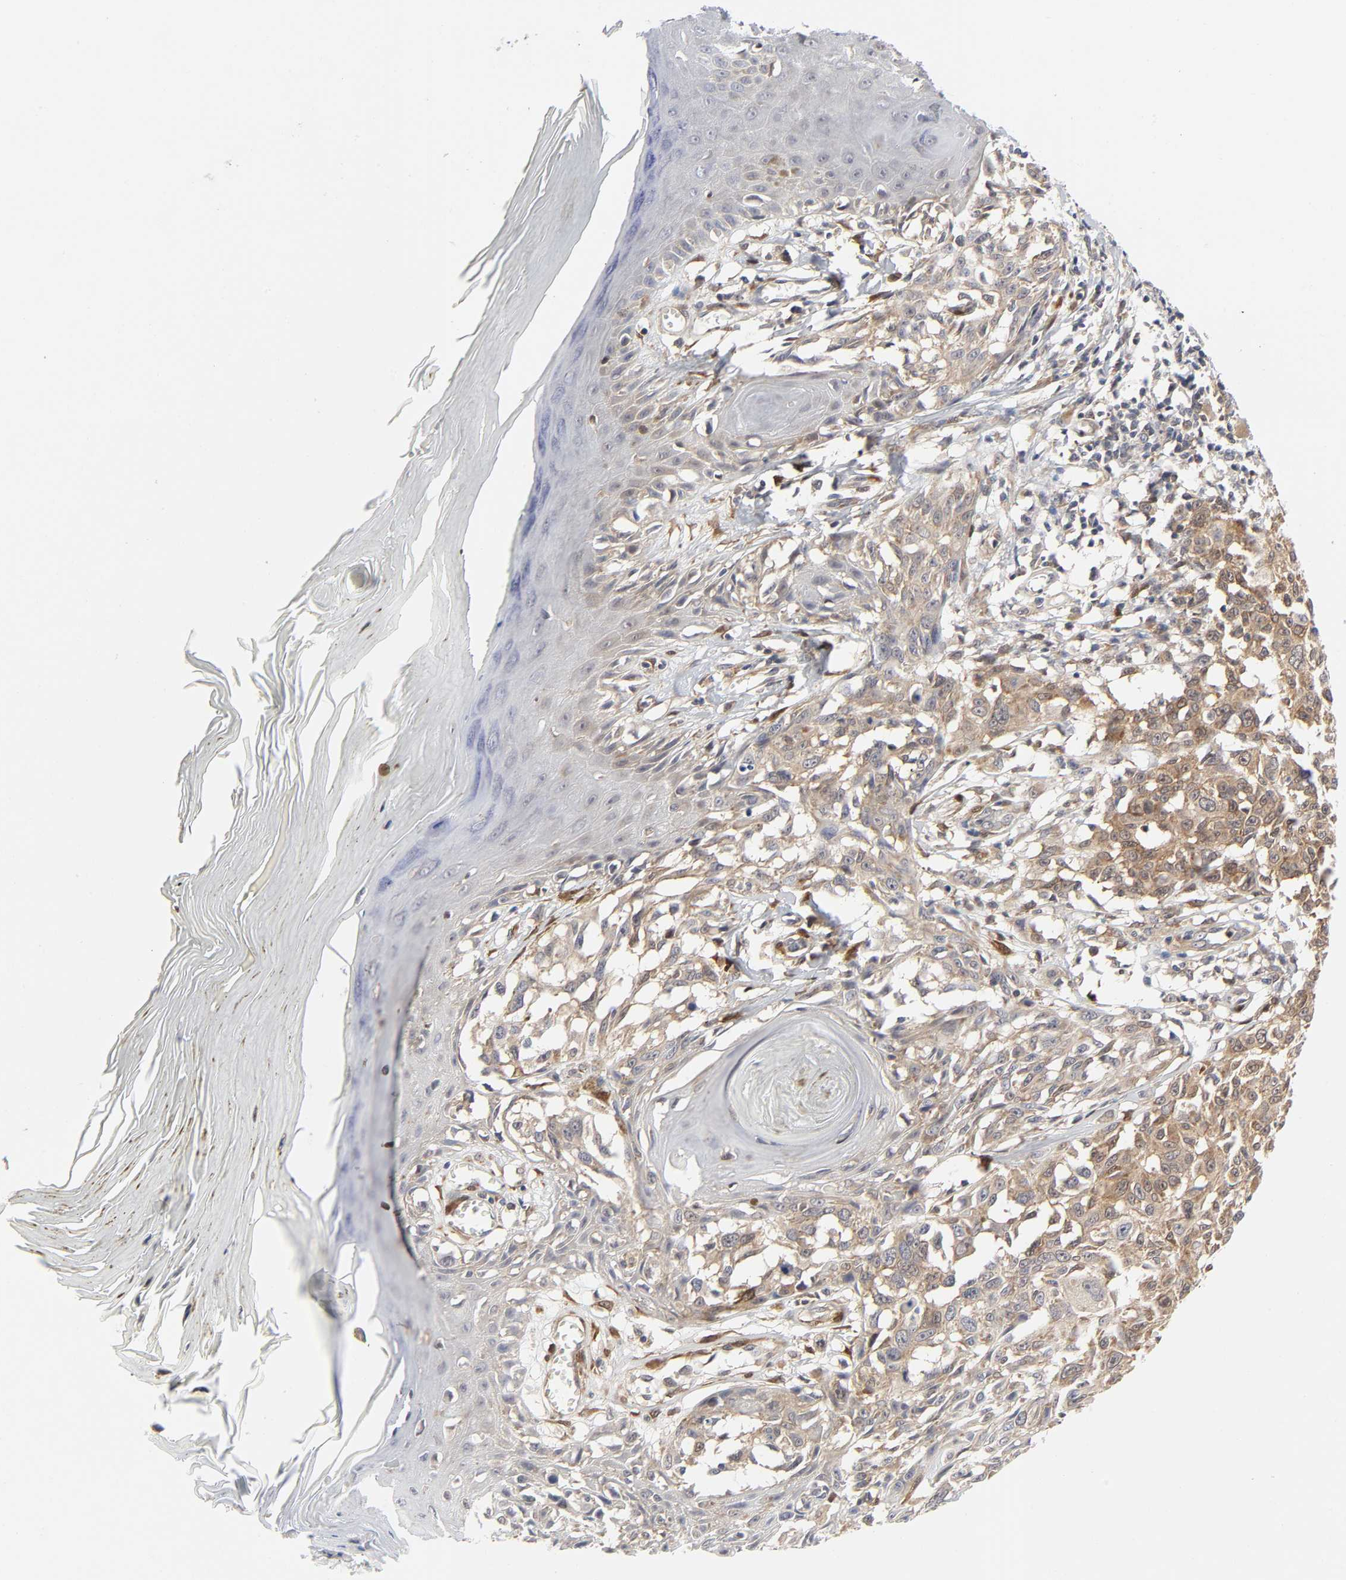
{"staining": {"intensity": "moderate", "quantity": ">75%", "location": "cytoplasmic/membranous"}, "tissue": "melanoma", "cell_type": "Tumor cells", "image_type": "cancer", "snomed": [{"axis": "morphology", "description": "Malignant melanoma, NOS"}, {"axis": "topography", "description": "Skin"}], "caption": "Immunohistochemistry of human melanoma shows medium levels of moderate cytoplasmic/membranous expression in about >75% of tumor cells. The staining was performed using DAB, with brown indicating positive protein expression. Nuclei are stained blue with hematoxylin.", "gene": "PTEN", "patient": {"sex": "female", "age": 77}}